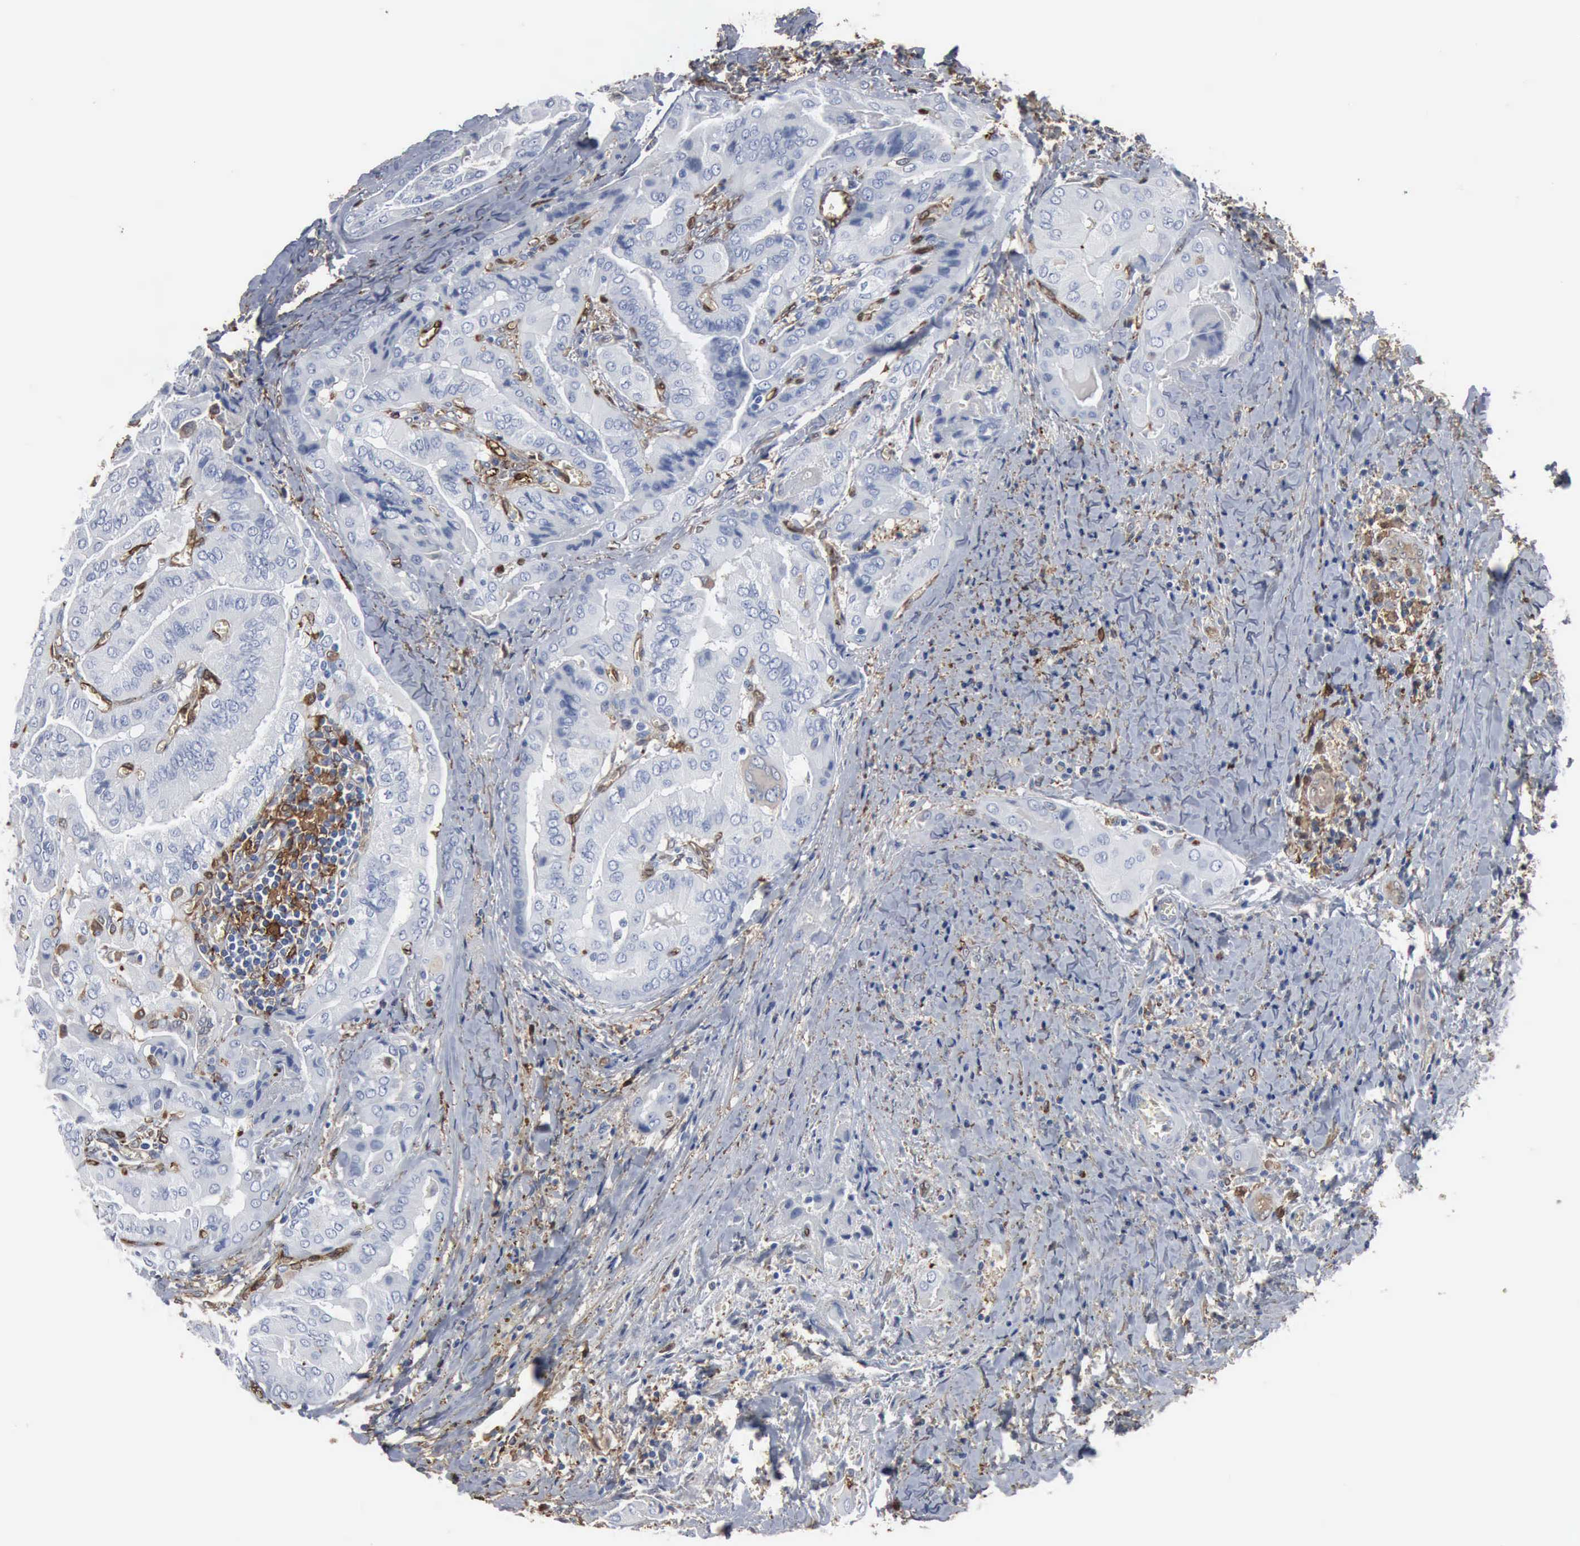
{"staining": {"intensity": "negative", "quantity": "none", "location": "none"}, "tissue": "thyroid cancer", "cell_type": "Tumor cells", "image_type": "cancer", "snomed": [{"axis": "morphology", "description": "Papillary adenocarcinoma, NOS"}, {"axis": "topography", "description": "Thyroid gland"}], "caption": "This is a photomicrograph of IHC staining of papillary adenocarcinoma (thyroid), which shows no staining in tumor cells.", "gene": "FSCN1", "patient": {"sex": "female", "age": 71}}